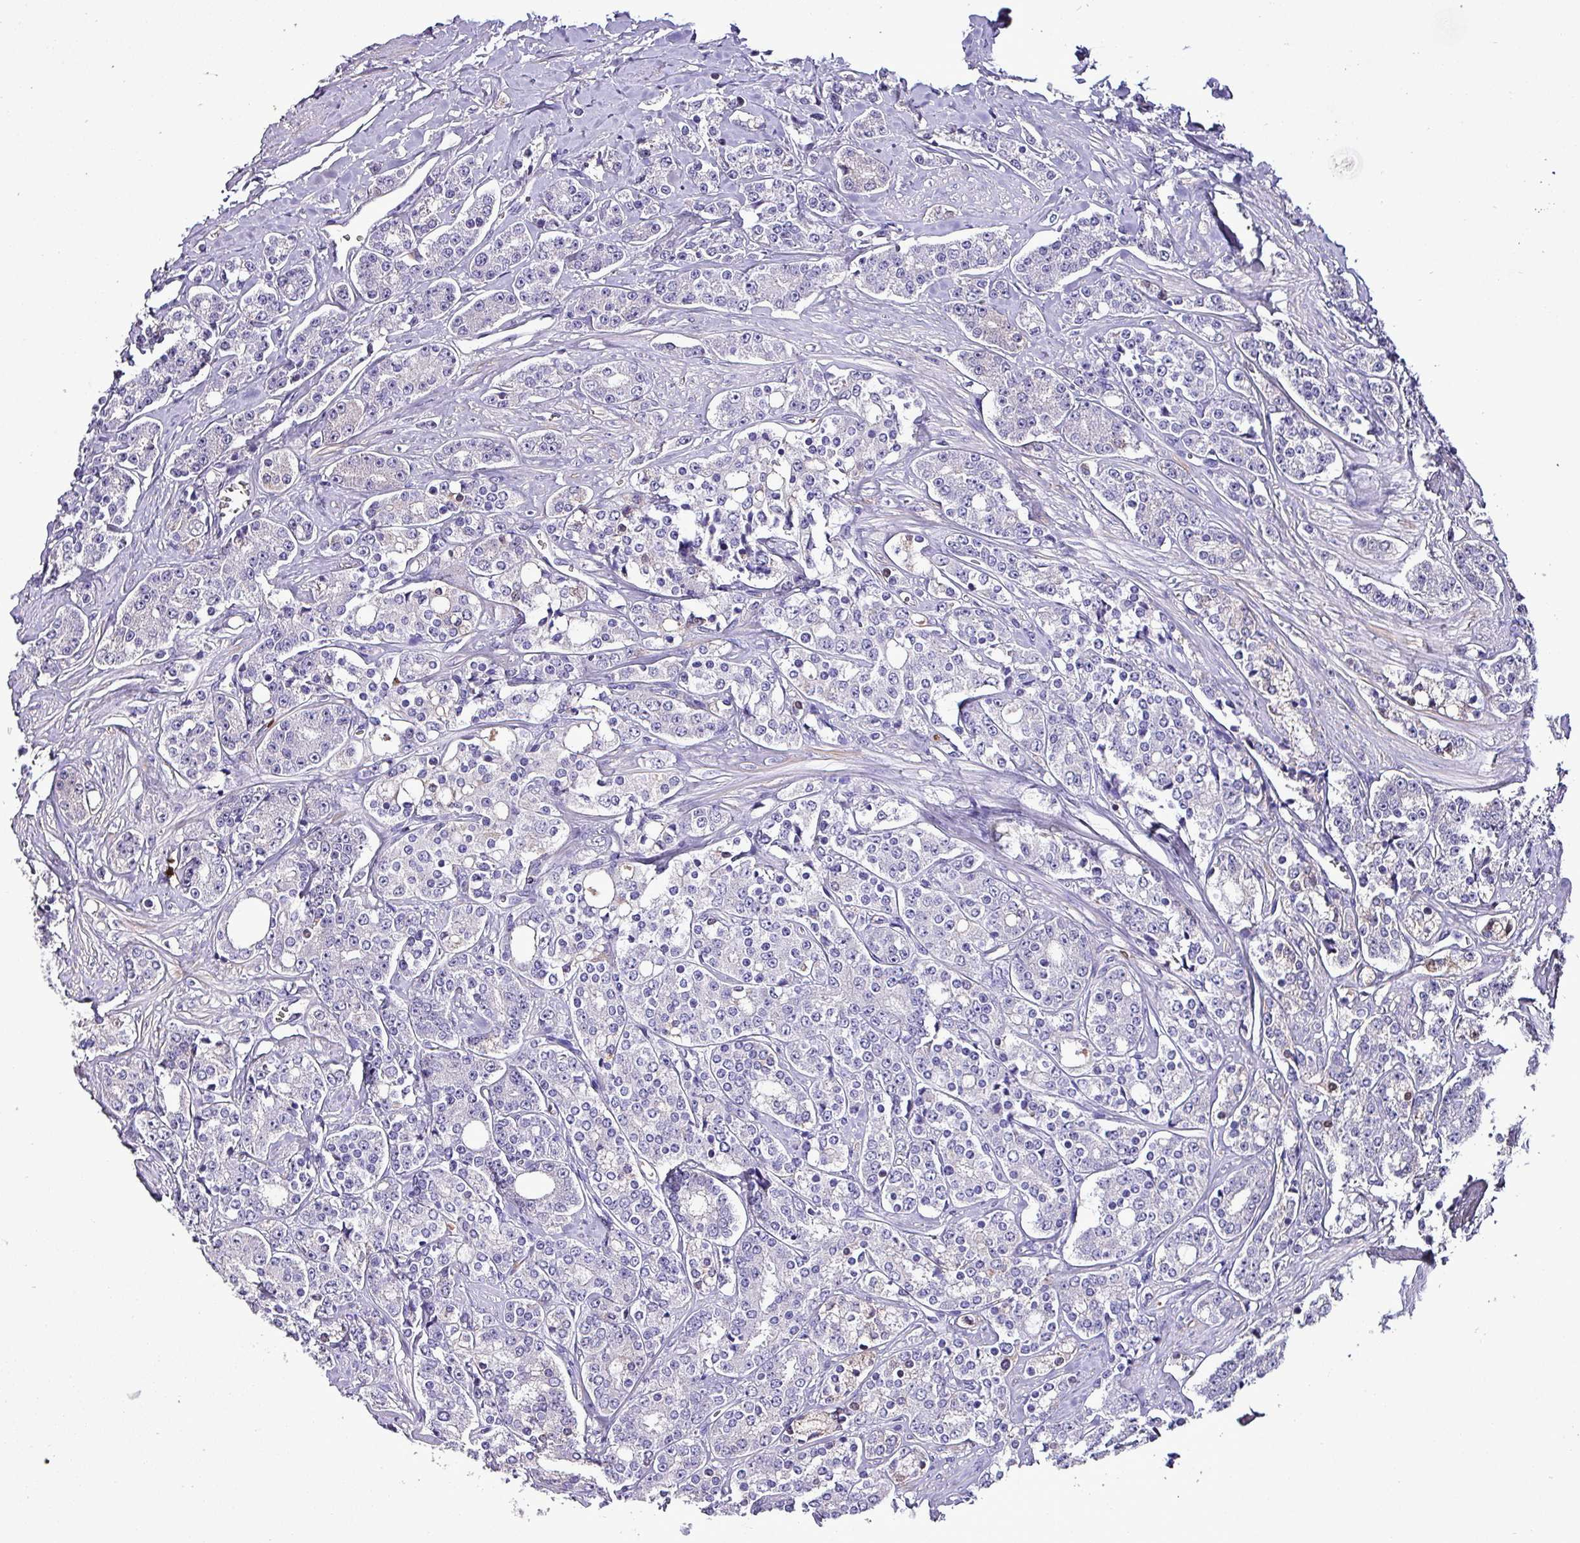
{"staining": {"intensity": "weak", "quantity": "<25%", "location": "cytoplasmic/membranous"}, "tissue": "prostate cancer", "cell_type": "Tumor cells", "image_type": "cancer", "snomed": [{"axis": "morphology", "description": "Adenocarcinoma, High grade"}, {"axis": "topography", "description": "Prostate"}], "caption": "The immunohistochemistry (IHC) micrograph has no significant staining in tumor cells of prostate high-grade adenocarcinoma tissue. Brightfield microscopy of immunohistochemistry stained with DAB (brown) and hematoxylin (blue), captured at high magnification.", "gene": "HP", "patient": {"sex": "male", "age": 62}}